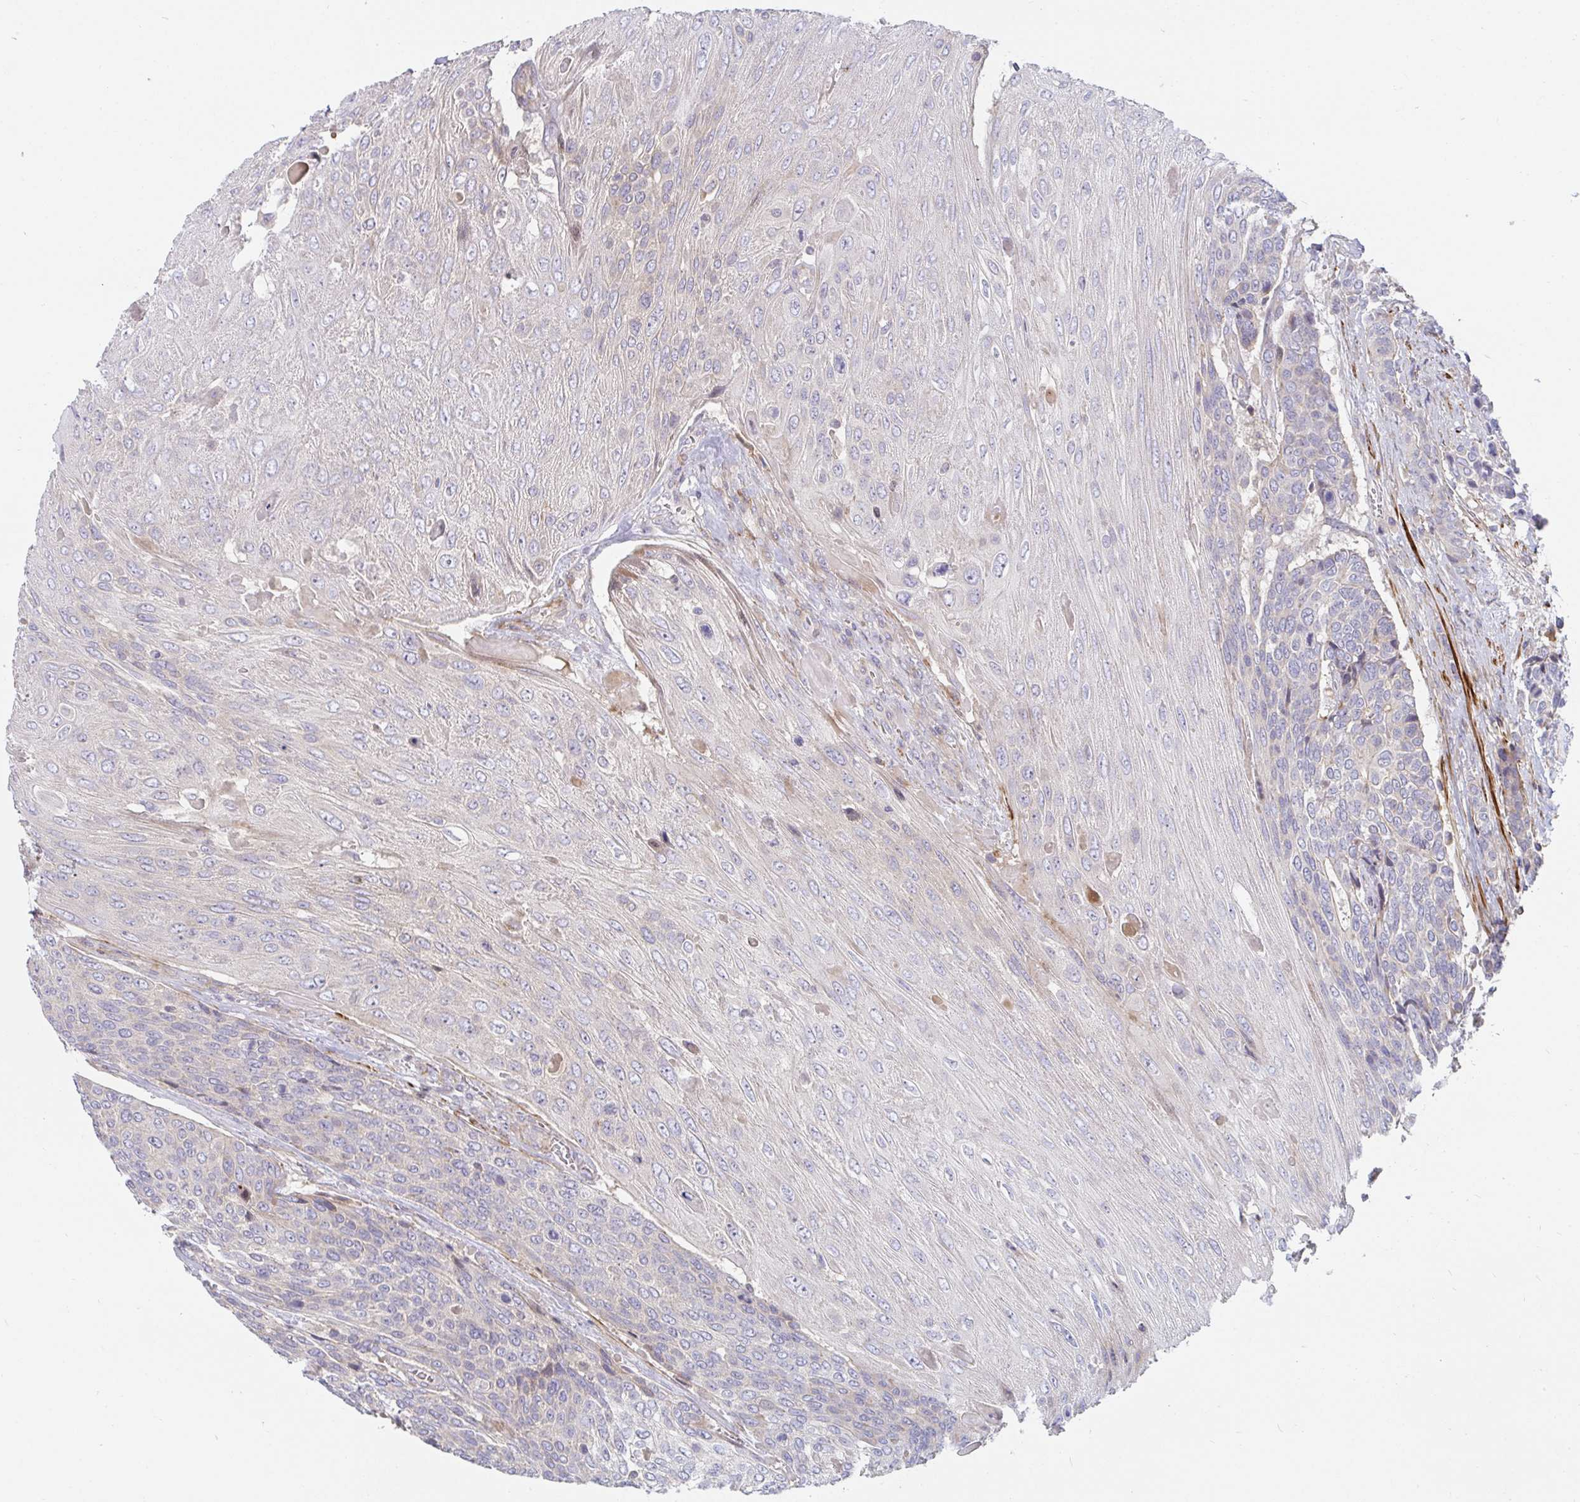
{"staining": {"intensity": "weak", "quantity": "<25%", "location": "cytoplasmic/membranous"}, "tissue": "urothelial cancer", "cell_type": "Tumor cells", "image_type": "cancer", "snomed": [{"axis": "morphology", "description": "Urothelial carcinoma, High grade"}, {"axis": "topography", "description": "Urinary bladder"}], "caption": "An immunohistochemistry photomicrograph of urothelial cancer is shown. There is no staining in tumor cells of urothelial cancer.", "gene": "SSH2", "patient": {"sex": "female", "age": 70}}